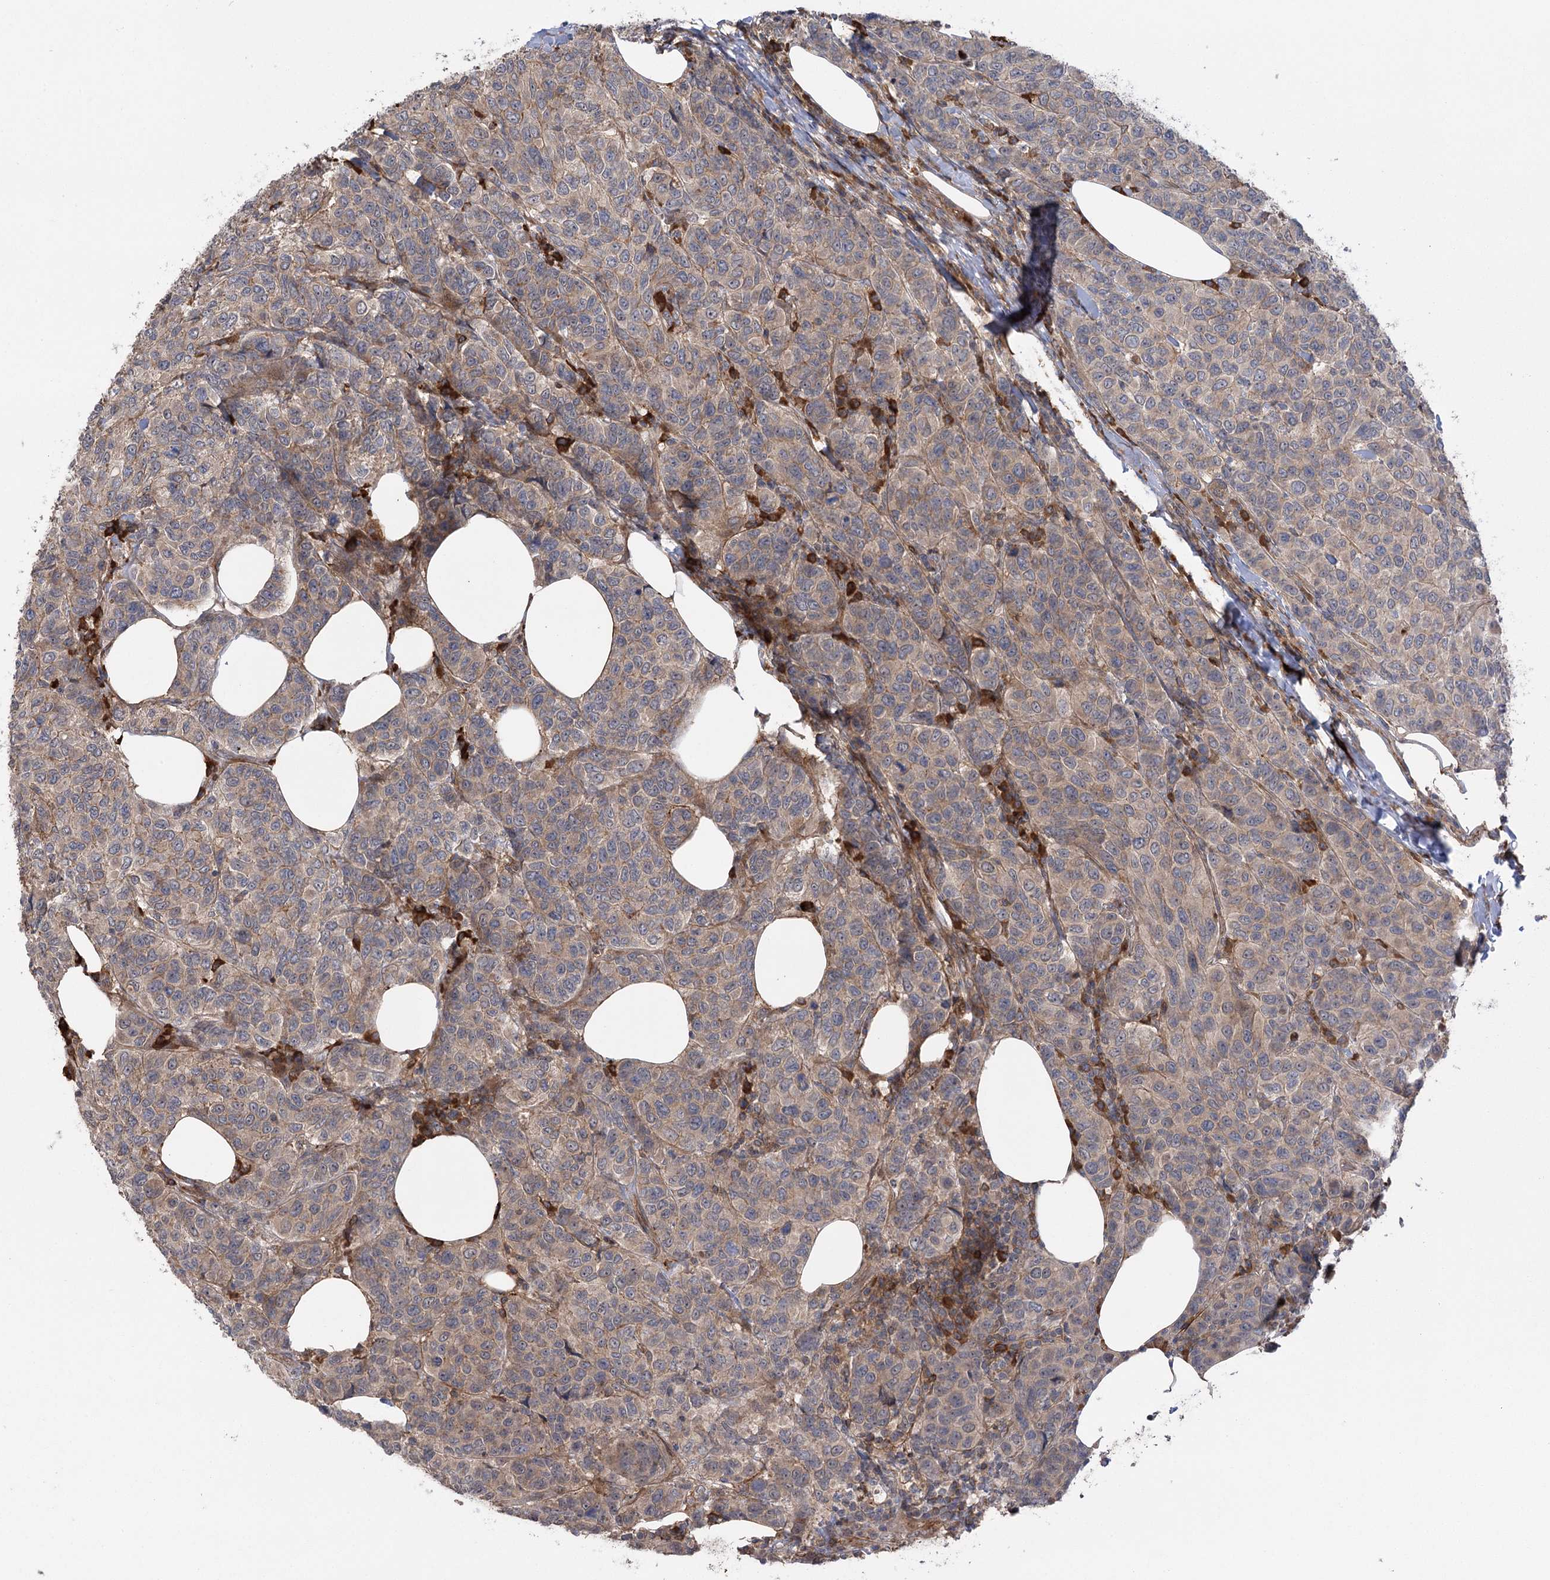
{"staining": {"intensity": "weak", "quantity": ">75%", "location": "cytoplasmic/membranous"}, "tissue": "breast cancer", "cell_type": "Tumor cells", "image_type": "cancer", "snomed": [{"axis": "morphology", "description": "Duct carcinoma"}, {"axis": "topography", "description": "Breast"}], "caption": "Immunohistochemistry image of neoplastic tissue: breast intraductal carcinoma stained using IHC demonstrates low levels of weak protein expression localized specifically in the cytoplasmic/membranous of tumor cells, appearing as a cytoplasmic/membranous brown color.", "gene": "KCNN2", "patient": {"sex": "female", "age": 55}}